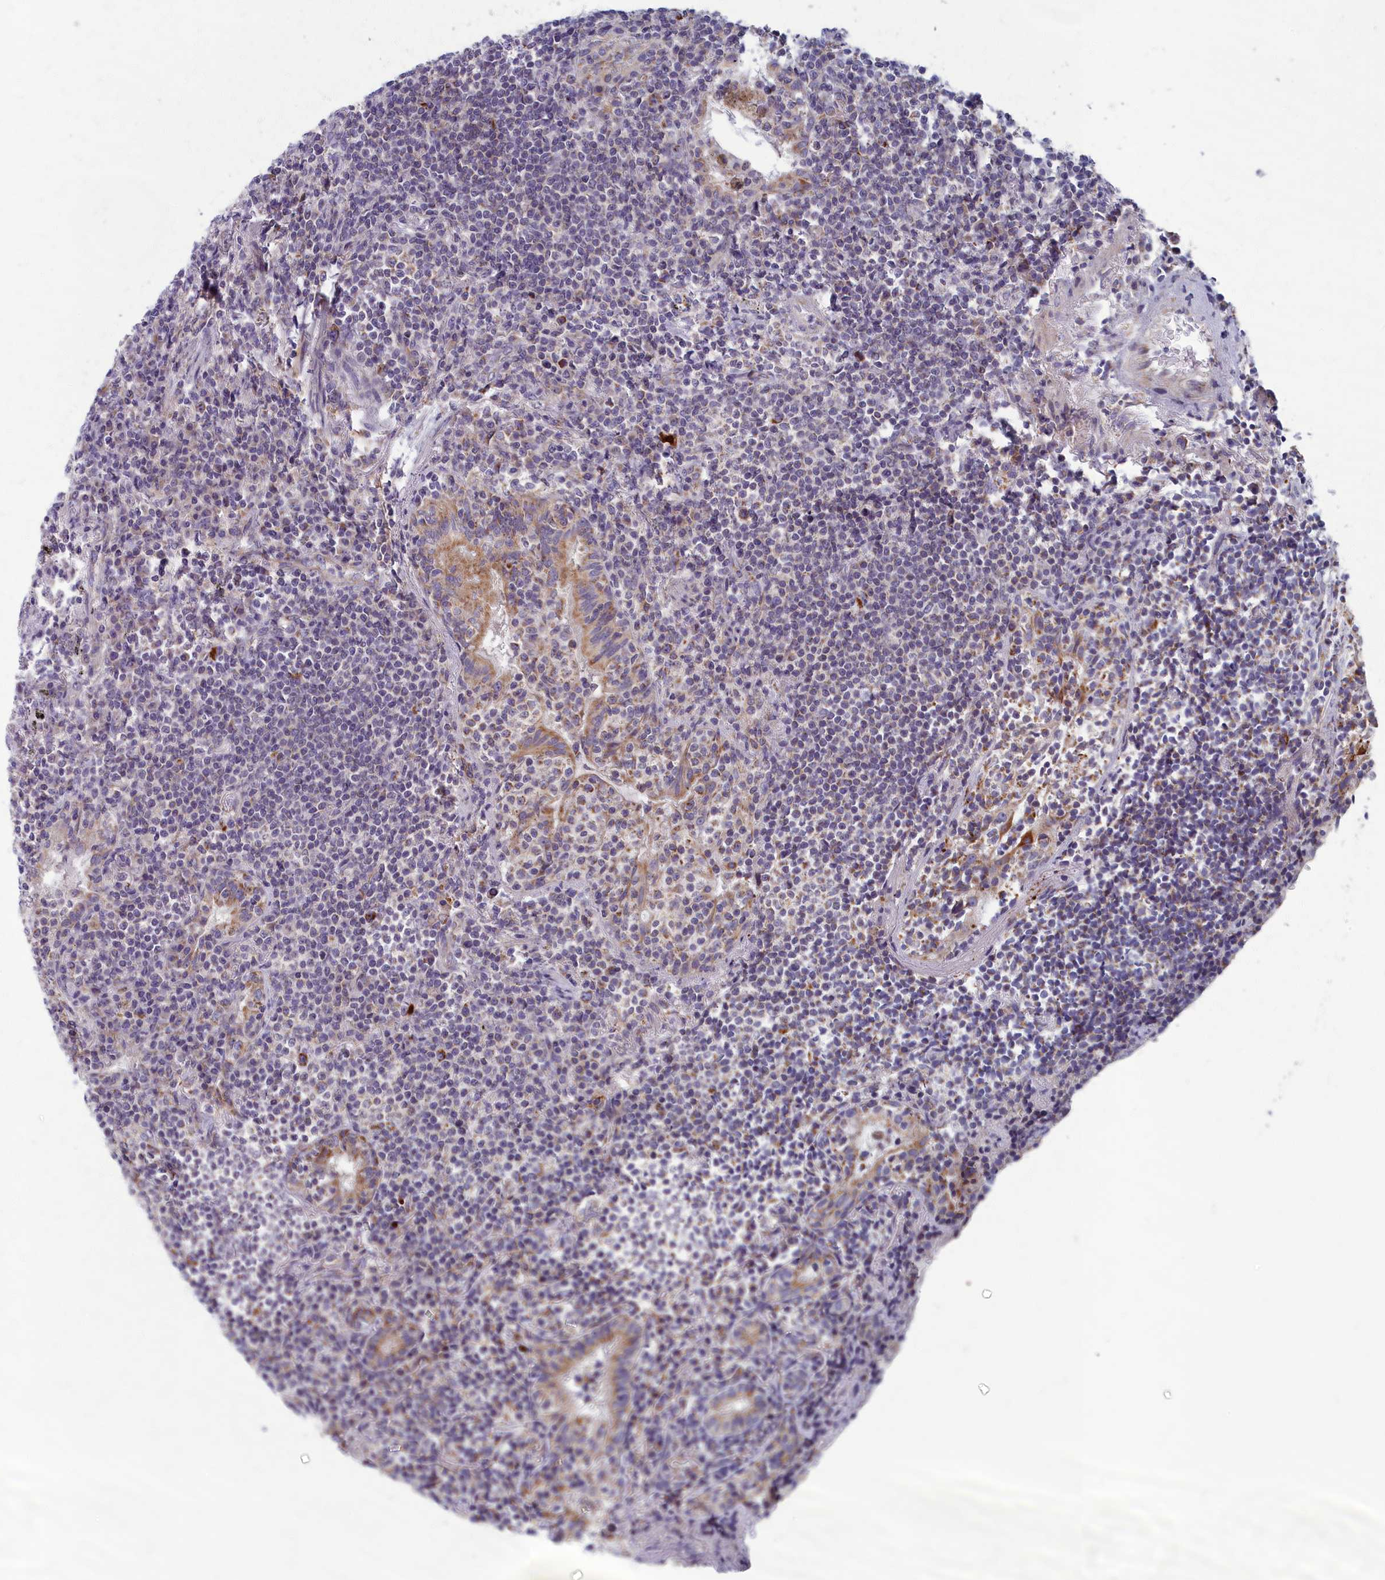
{"staining": {"intensity": "negative", "quantity": "none", "location": "none"}, "tissue": "lymphoma", "cell_type": "Tumor cells", "image_type": "cancer", "snomed": [{"axis": "morphology", "description": "Malignant lymphoma, non-Hodgkin's type, Low grade"}, {"axis": "topography", "description": "Lung"}], "caption": "Tumor cells show no significant expression in low-grade malignant lymphoma, non-Hodgkin's type.", "gene": "MRPS25", "patient": {"sex": "female", "age": 71}}